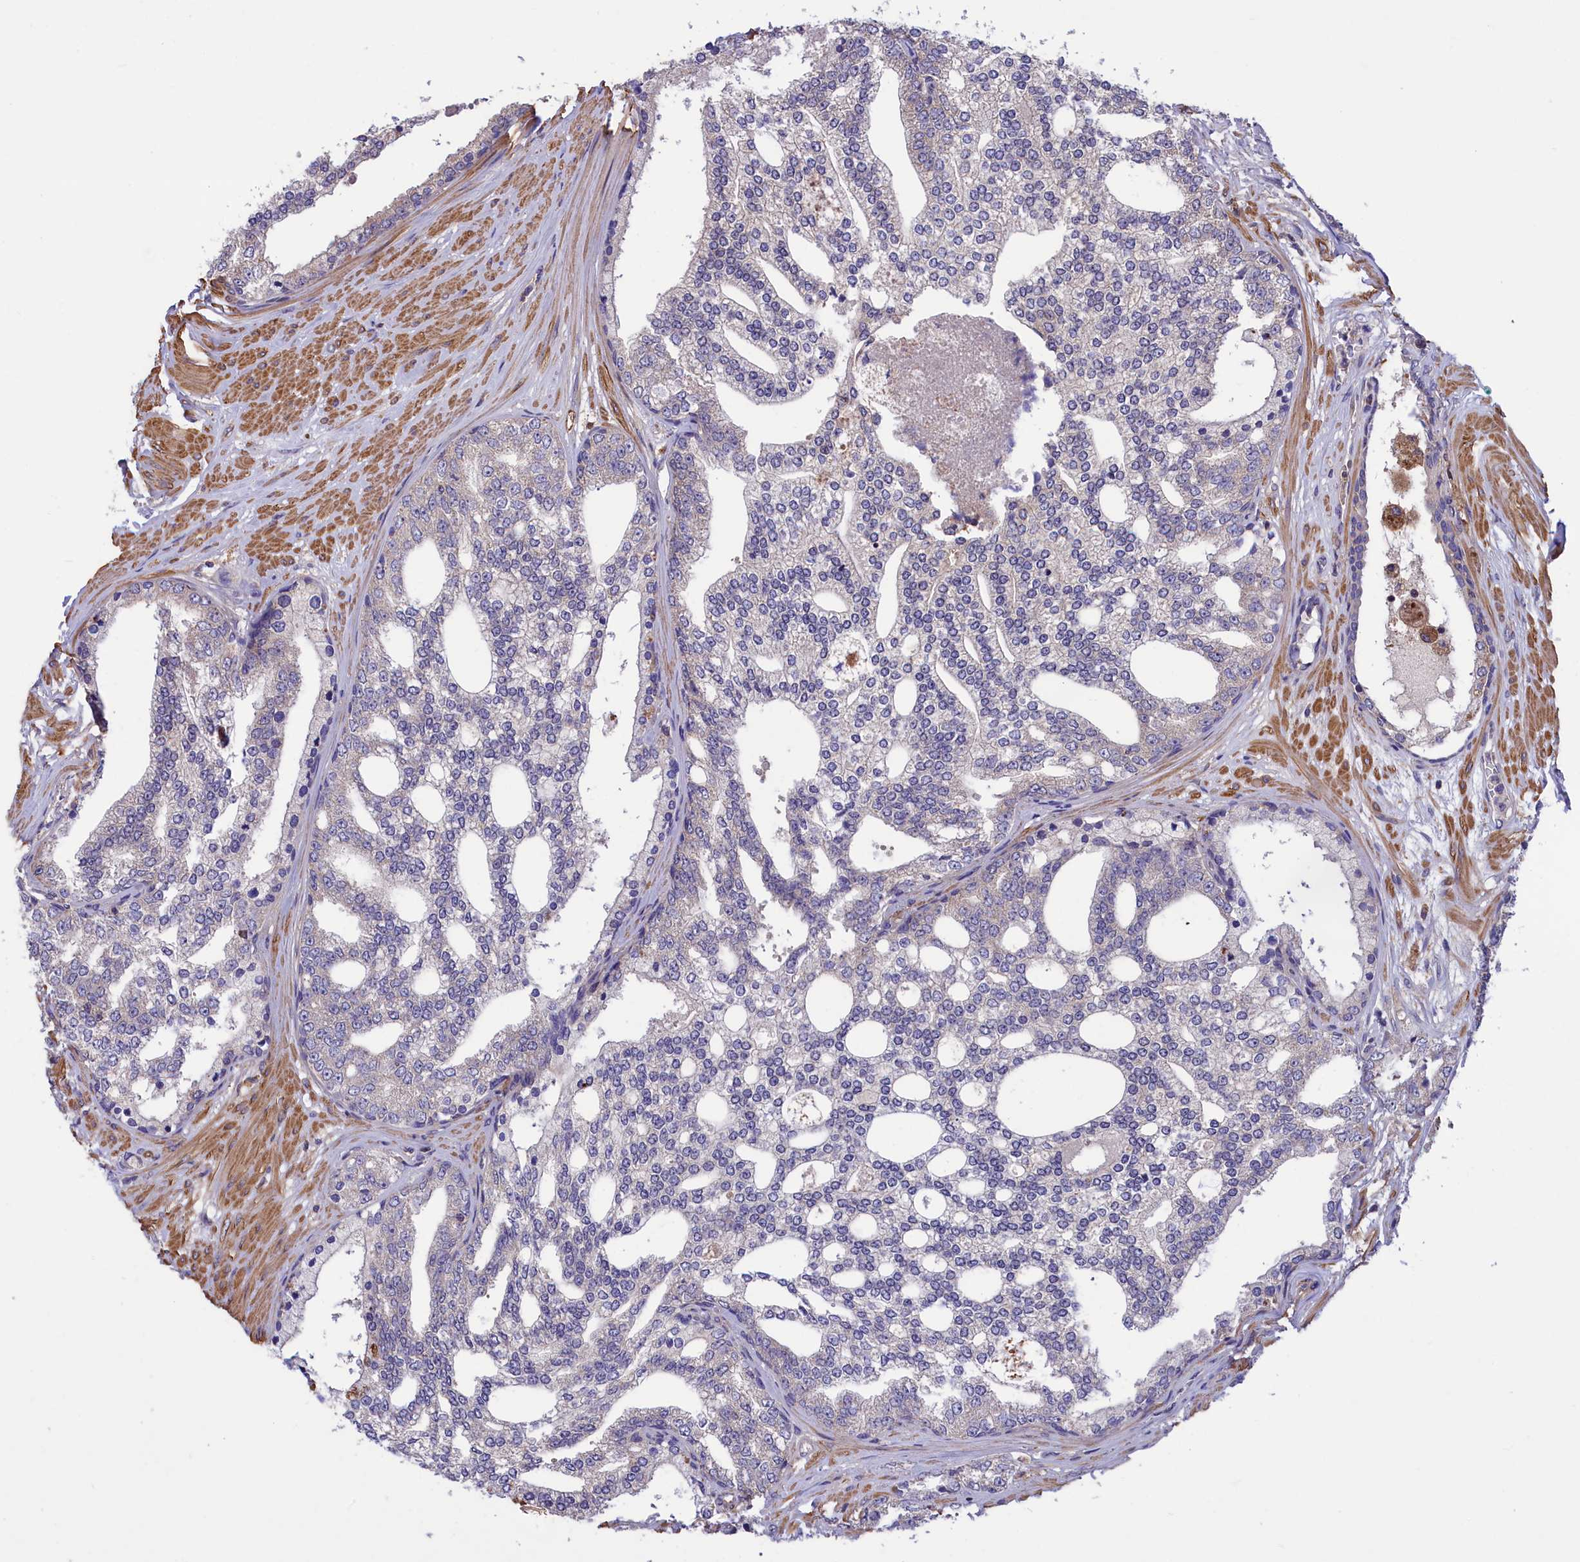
{"staining": {"intensity": "negative", "quantity": "none", "location": "none"}, "tissue": "prostate cancer", "cell_type": "Tumor cells", "image_type": "cancer", "snomed": [{"axis": "morphology", "description": "Adenocarcinoma, High grade"}, {"axis": "topography", "description": "Prostate"}], "caption": "Tumor cells show no significant expression in prostate adenocarcinoma (high-grade).", "gene": "AMDHD2", "patient": {"sex": "male", "age": 64}}